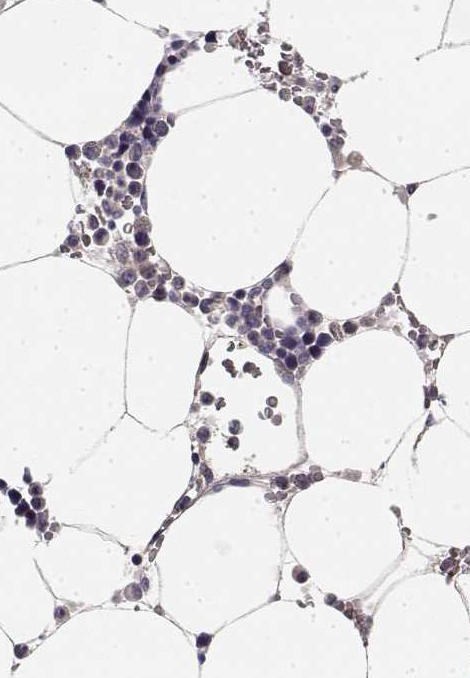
{"staining": {"intensity": "negative", "quantity": "none", "location": "none"}, "tissue": "bone marrow", "cell_type": "Hematopoietic cells", "image_type": "normal", "snomed": [{"axis": "morphology", "description": "Normal tissue, NOS"}, {"axis": "topography", "description": "Bone marrow"}], "caption": "A high-resolution photomicrograph shows immunohistochemistry staining of normal bone marrow, which displays no significant positivity in hematopoietic cells.", "gene": "MED12L", "patient": {"sex": "female", "age": 52}}